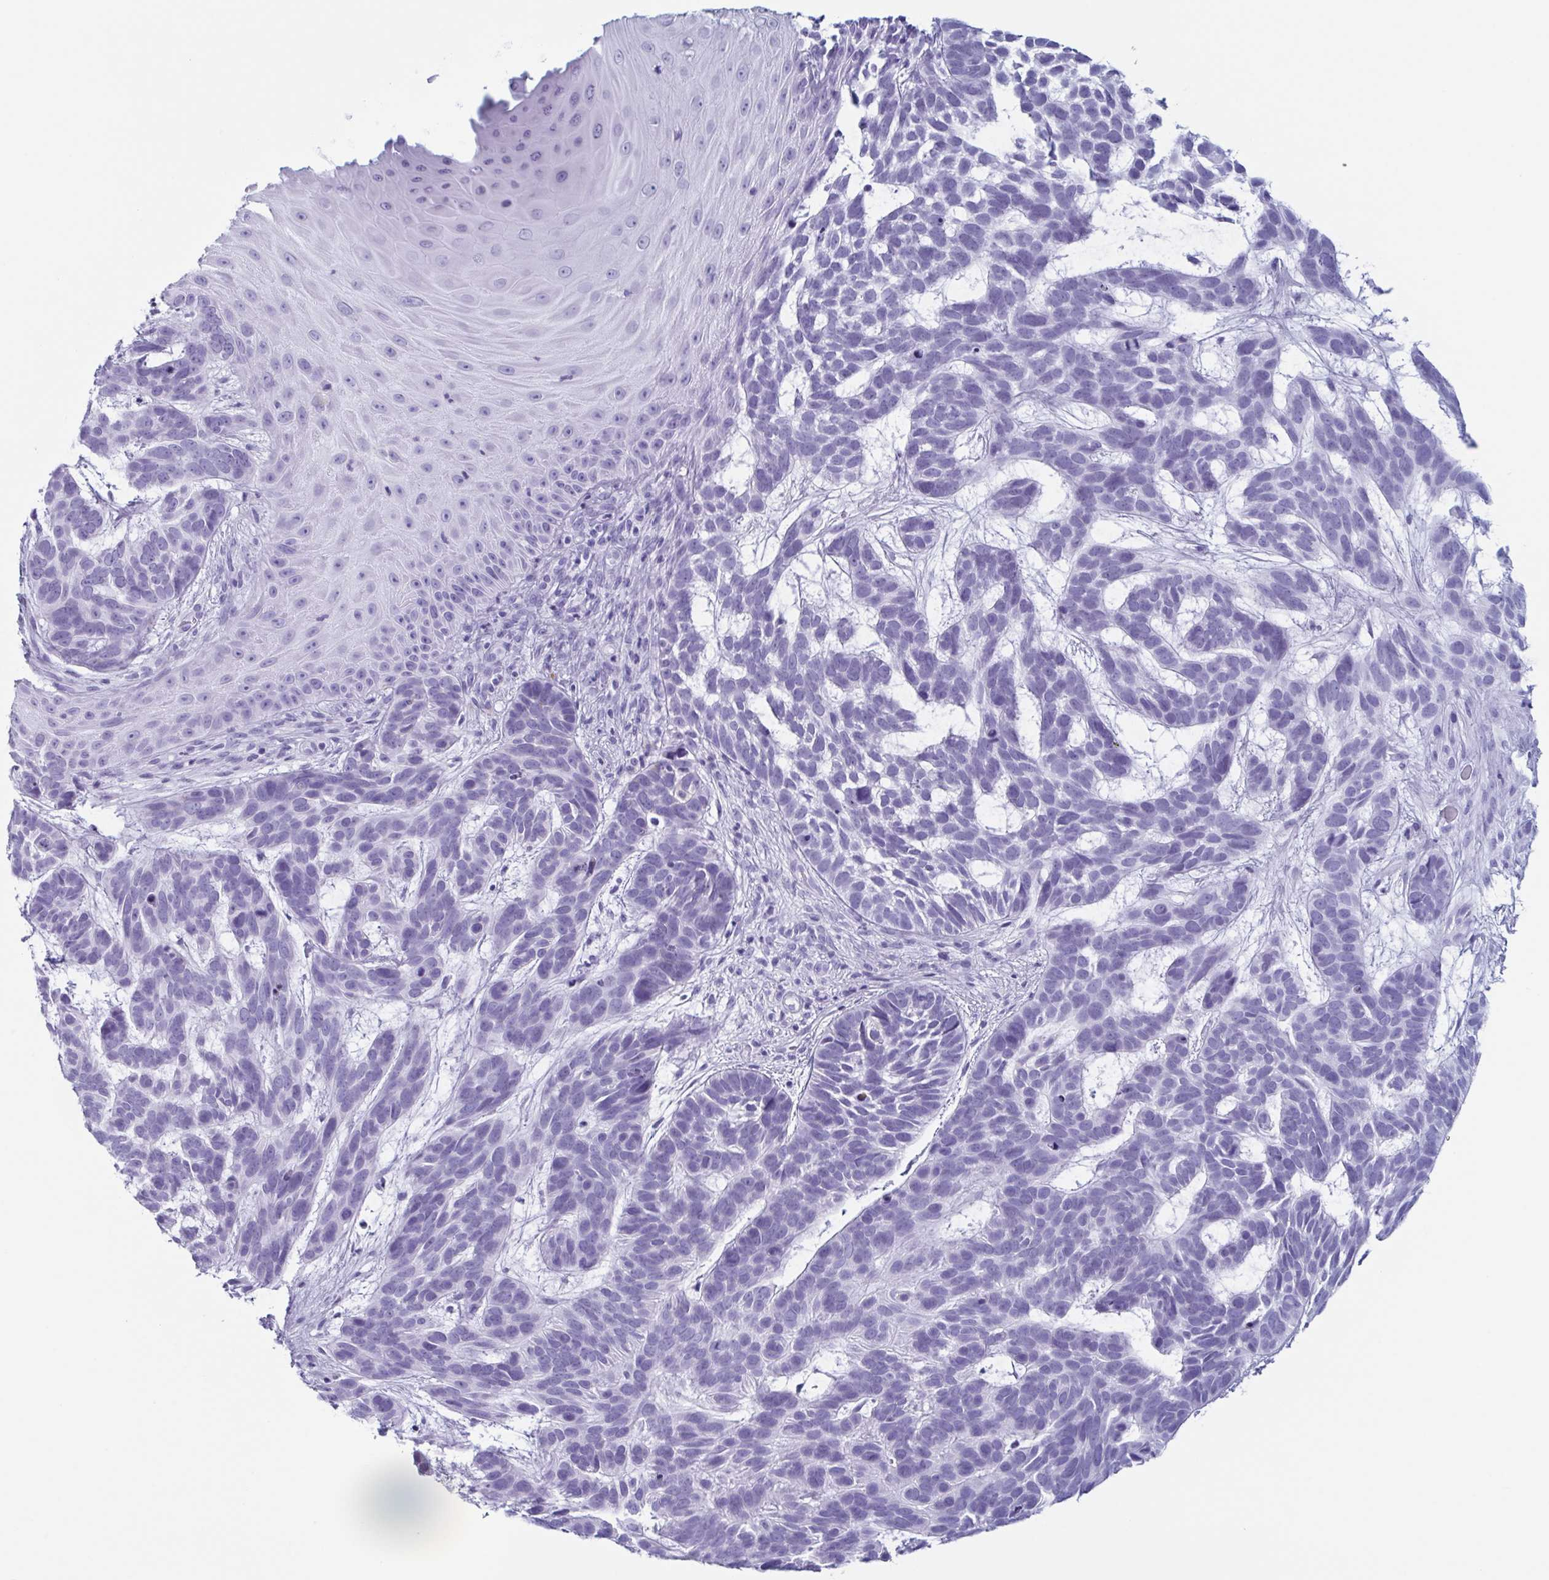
{"staining": {"intensity": "negative", "quantity": "none", "location": "none"}, "tissue": "skin cancer", "cell_type": "Tumor cells", "image_type": "cancer", "snomed": [{"axis": "morphology", "description": "Basal cell carcinoma"}, {"axis": "topography", "description": "Skin"}], "caption": "Tumor cells show no significant protein positivity in skin basal cell carcinoma.", "gene": "ENKUR", "patient": {"sex": "male", "age": 78}}